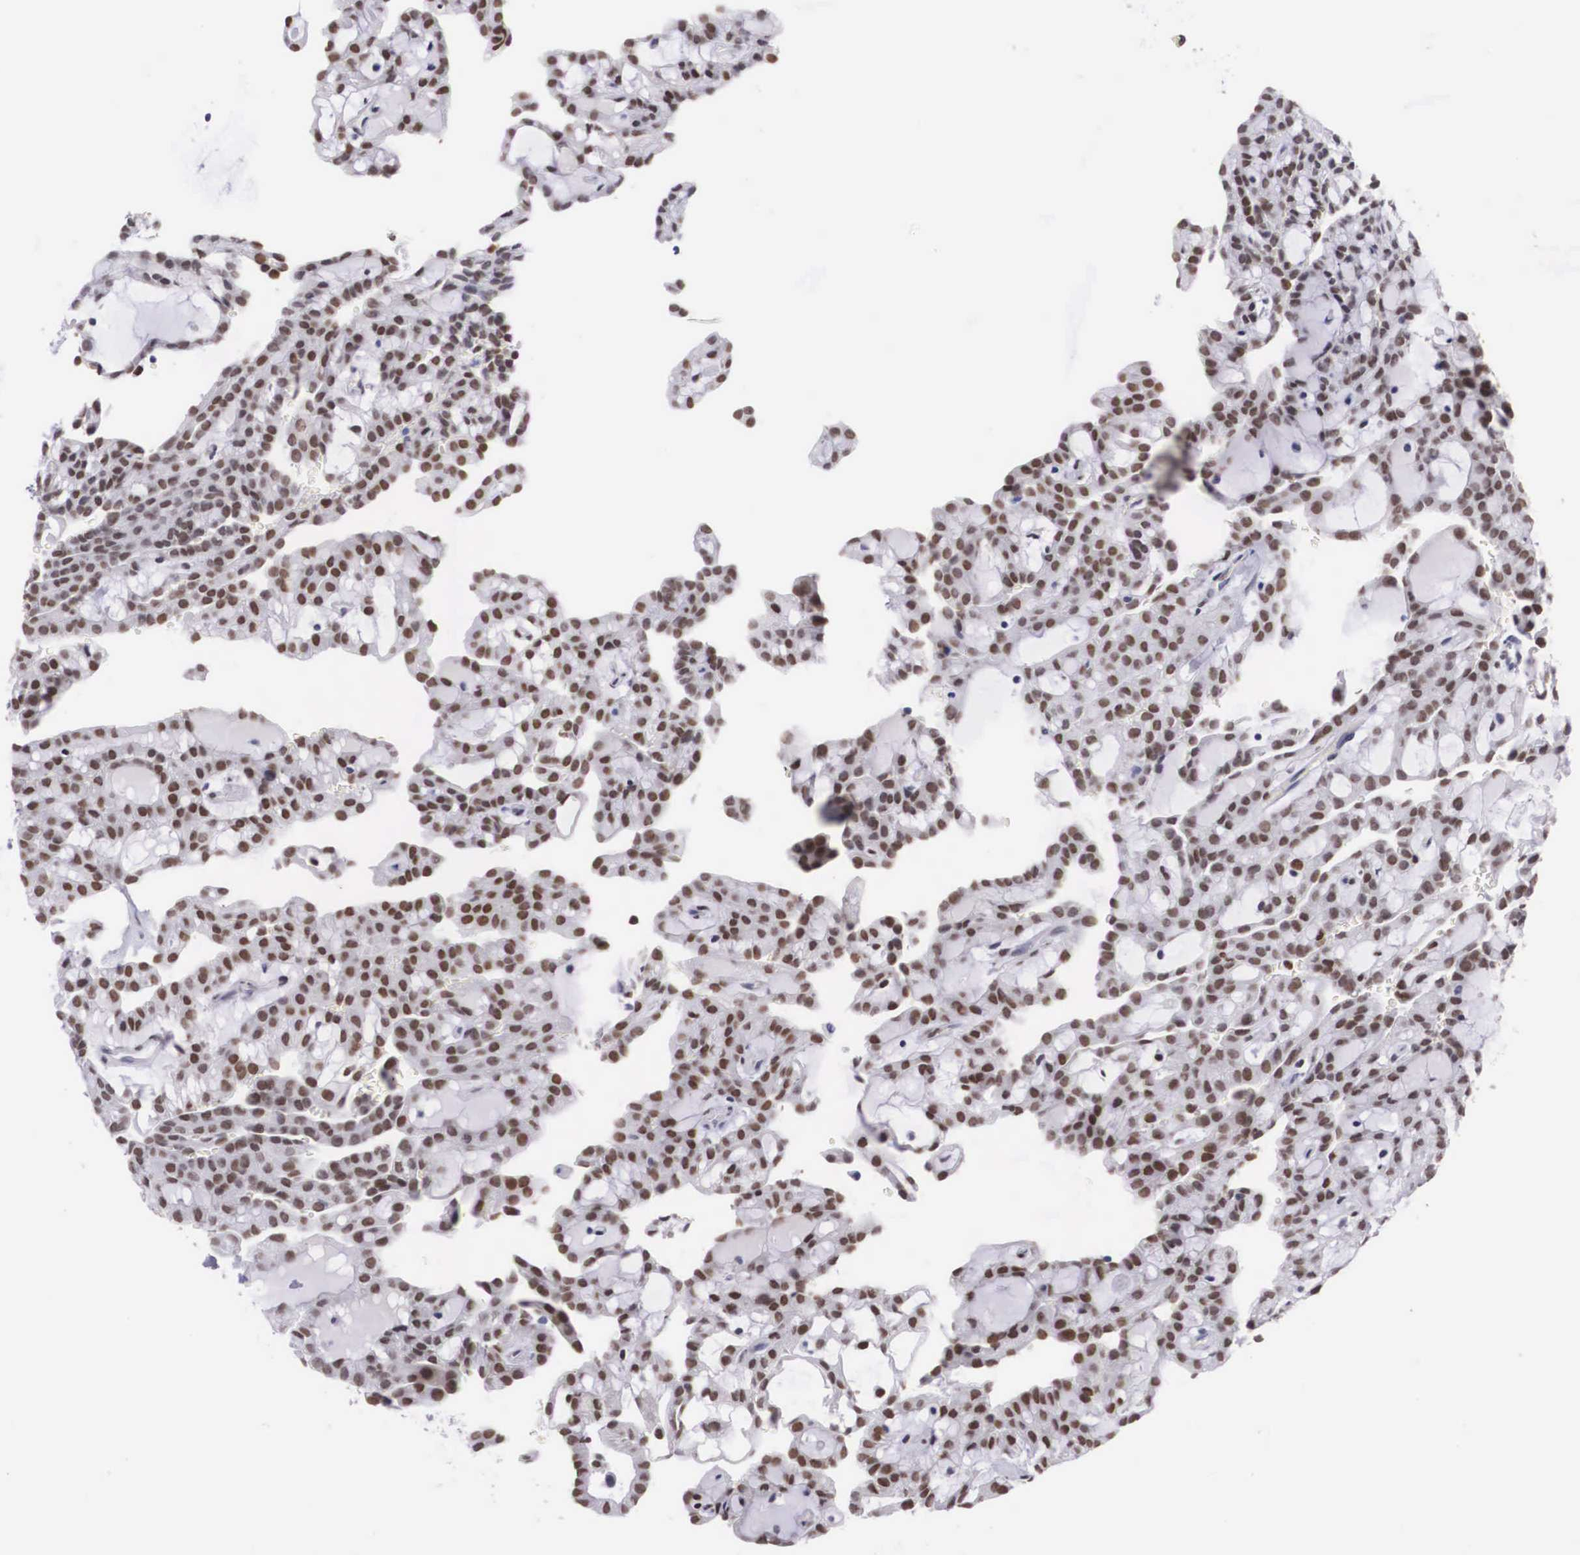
{"staining": {"intensity": "strong", "quantity": ">75%", "location": "nuclear"}, "tissue": "renal cancer", "cell_type": "Tumor cells", "image_type": "cancer", "snomed": [{"axis": "morphology", "description": "Adenocarcinoma, NOS"}, {"axis": "topography", "description": "Kidney"}], "caption": "Immunohistochemistry (IHC) staining of adenocarcinoma (renal), which demonstrates high levels of strong nuclear staining in about >75% of tumor cells indicating strong nuclear protein staining. The staining was performed using DAB (3,3'-diaminobenzidine) (brown) for protein detection and nuclei were counterstained in hematoxylin (blue).", "gene": "KHDRBS3", "patient": {"sex": "male", "age": 63}}